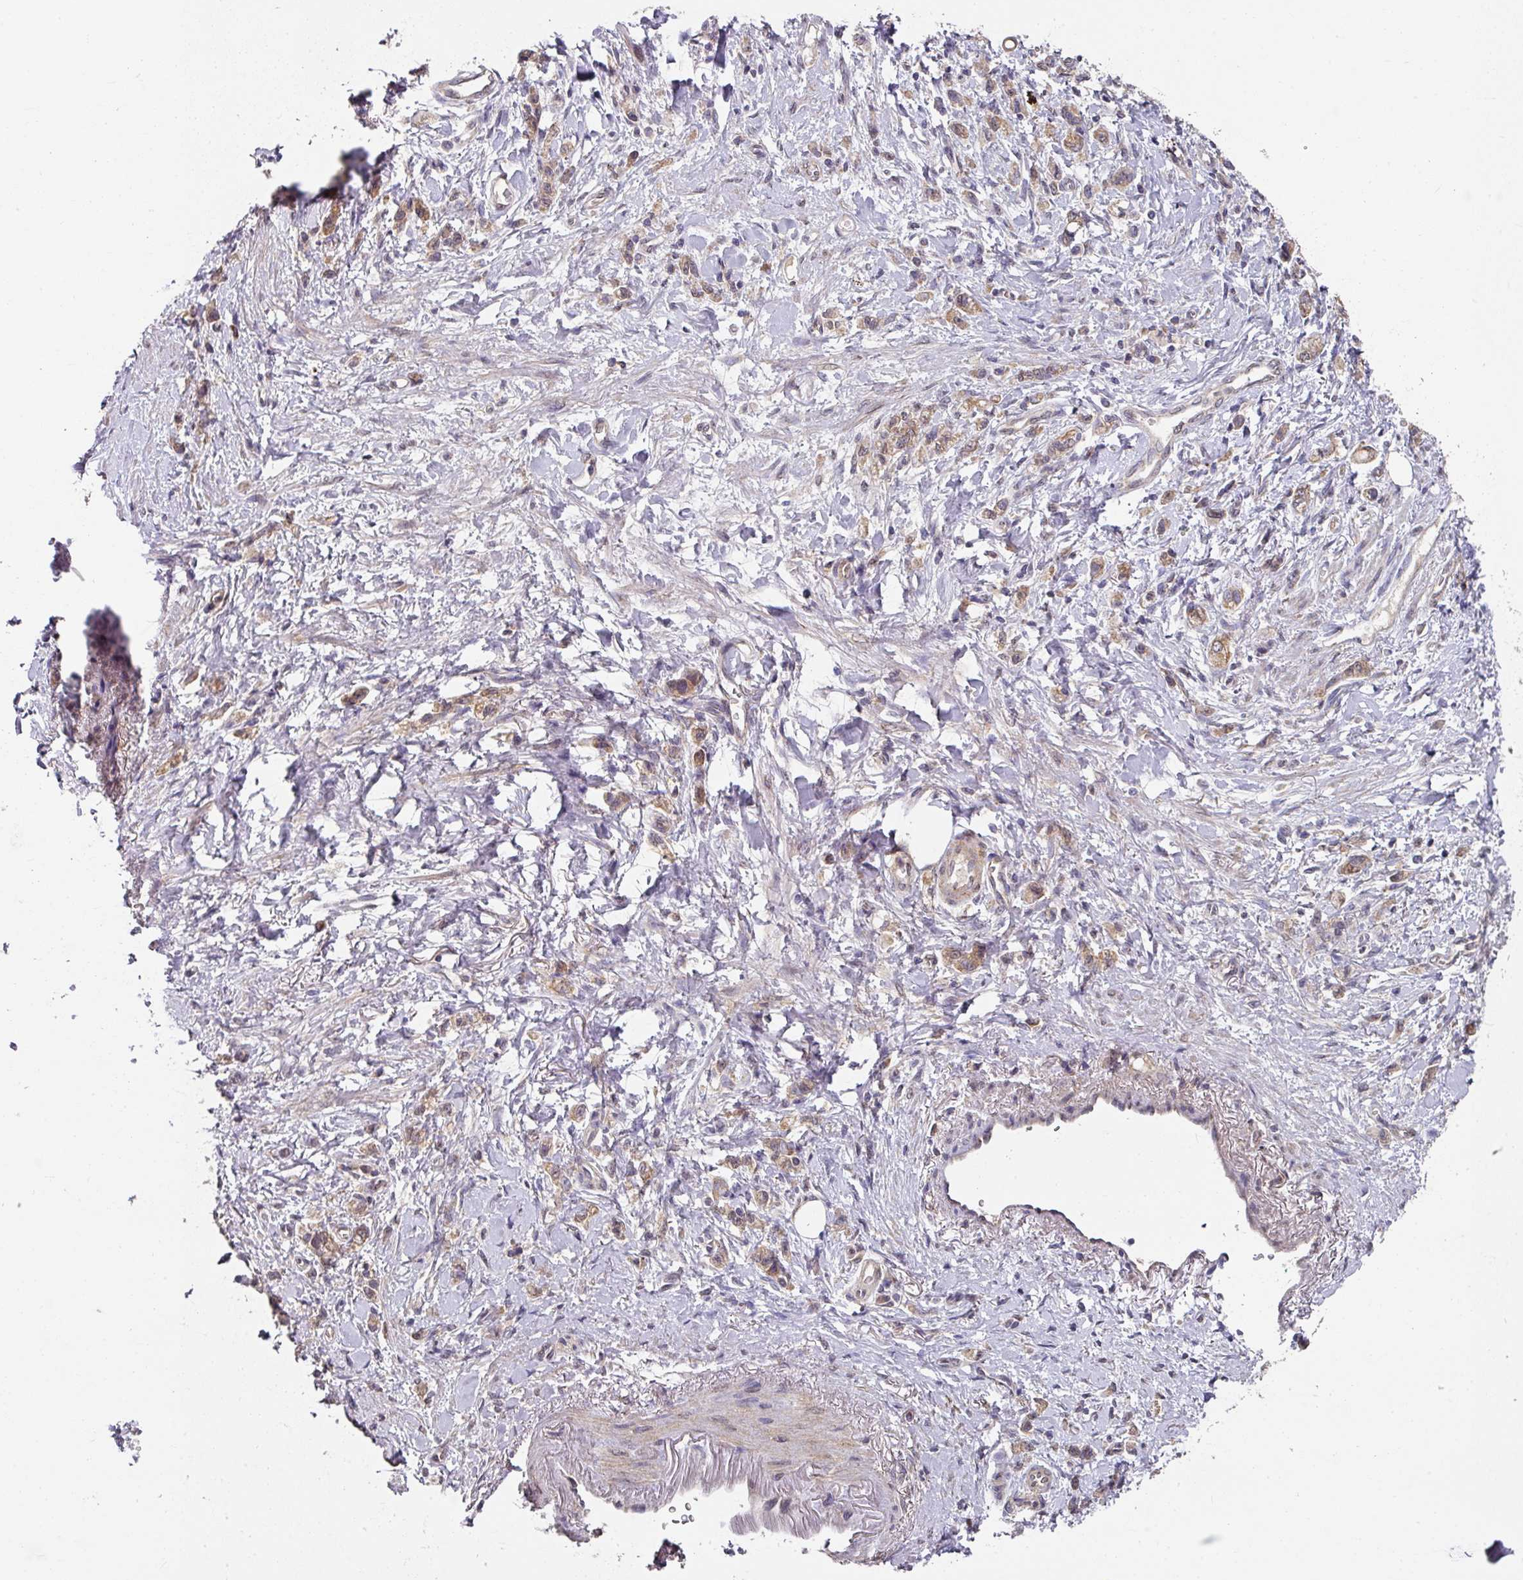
{"staining": {"intensity": "weak", "quantity": ">75%", "location": "cytoplasmic/membranous"}, "tissue": "stomach cancer", "cell_type": "Tumor cells", "image_type": "cancer", "snomed": [{"axis": "morphology", "description": "Adenocarcinoma, NOS"}, {"axis": "topography", "description": "Stomach"}], "caption": "The histopathology image displays staining of stomach cancer (adenocarcinoma), revealing weak cytoplasmic/membranous protein staining (brown color) within tumor cells.", "gene": "EXTL3", "patient": {"sex": "male", "age": 77}}